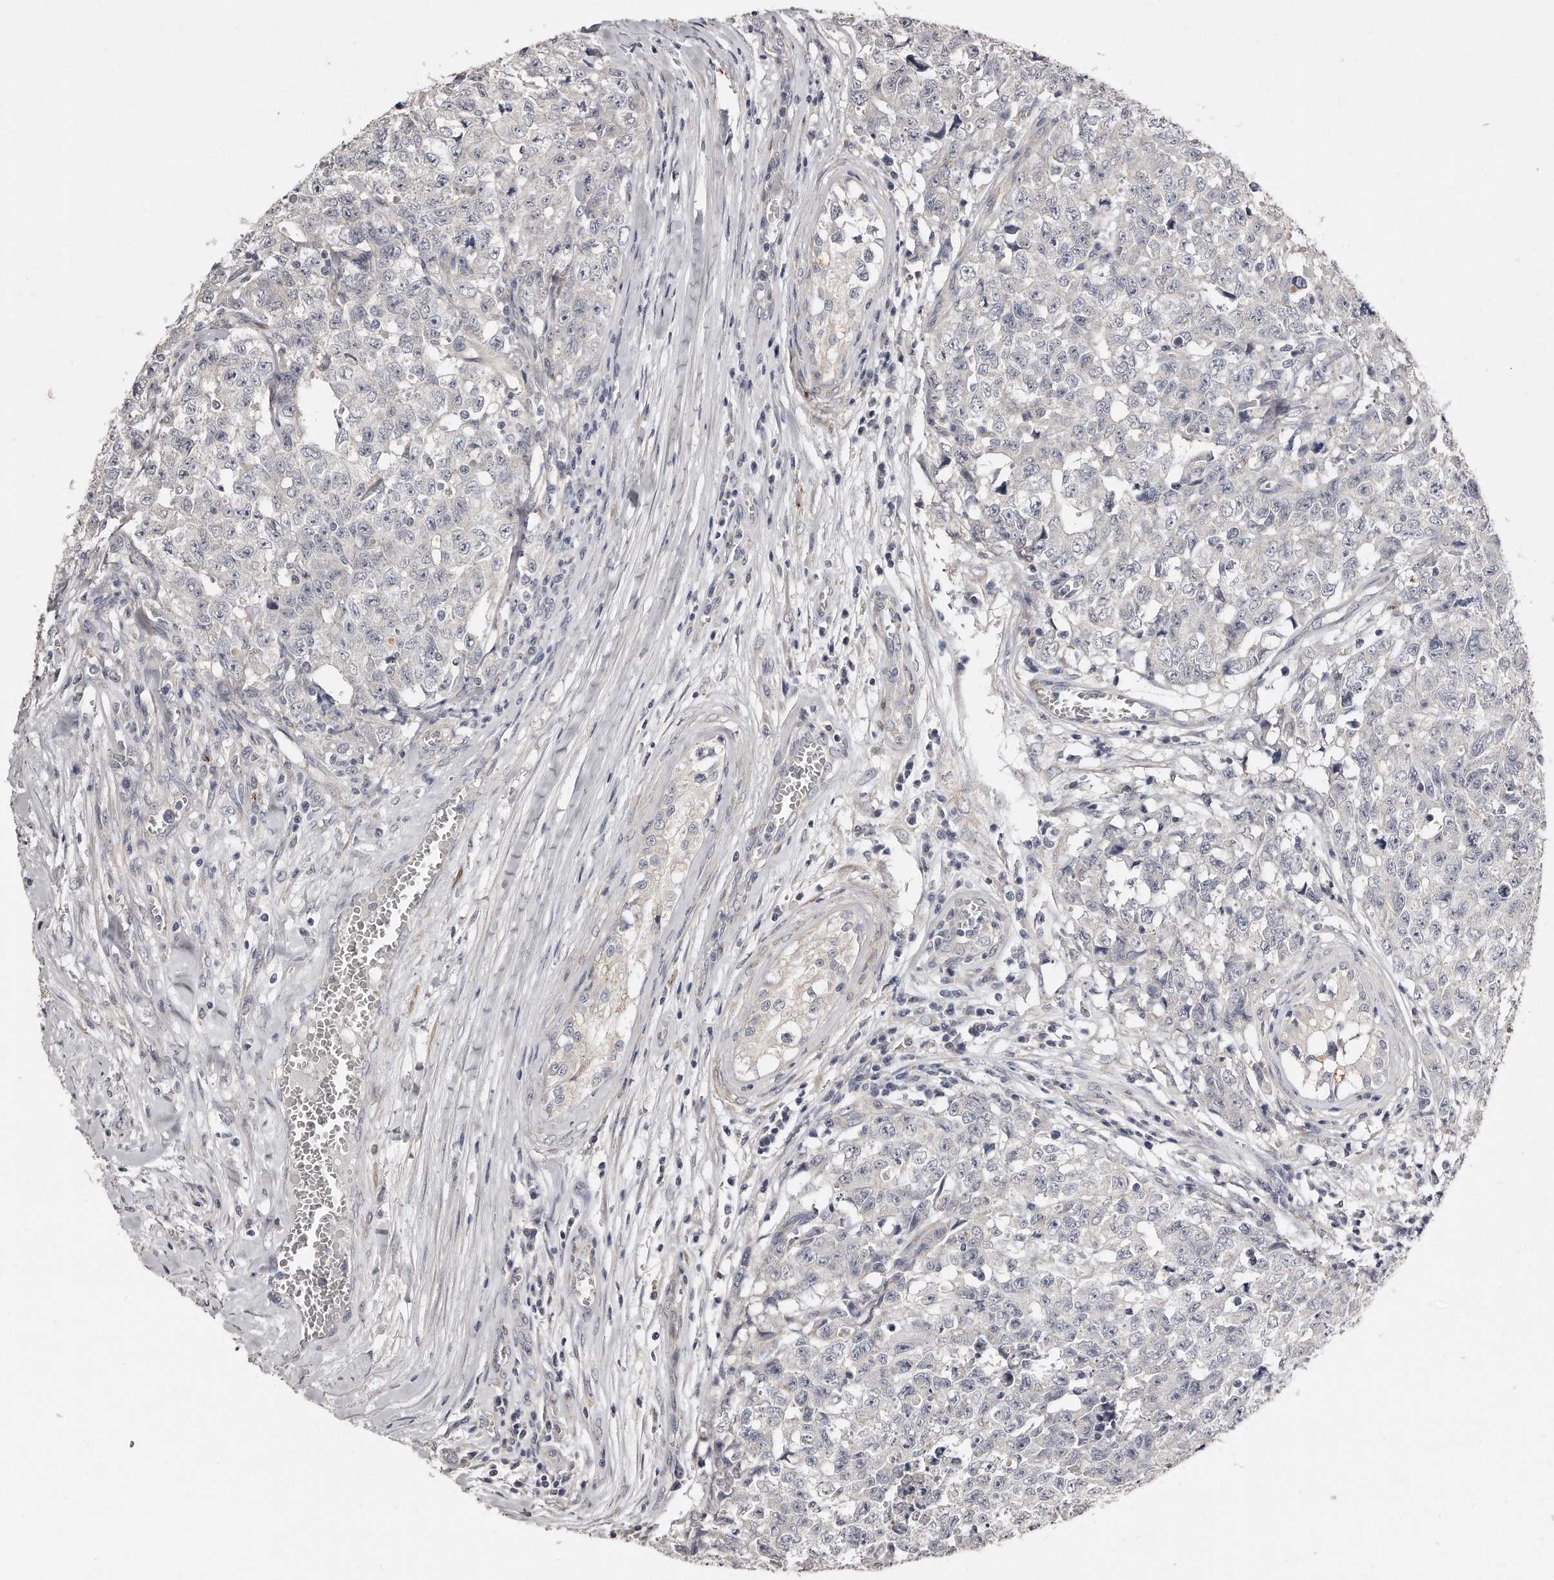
{"staining": {"intensity": "negative", "quantity": "none", "location": "none"}, "tissue": "testis cancer", "cell_type": "Tumor cells", "image_type": "cancer", "snomed": [{"axis": "morphology", "description": "Carcinoma, Embryonal, NOS"}, {"axis": "topography", "description": "Testis"}], "caption": "Immunohistochemistry (IHC) histopathology image of neoplastic tissue: human embryonal carcinoma (testis) stained with DAB (3,3'-diaminobenzidine) reveals no significant protein staining in tumor cells.", "gene": "LMOD1", "patient": {"sex": "male", "age": 28}}